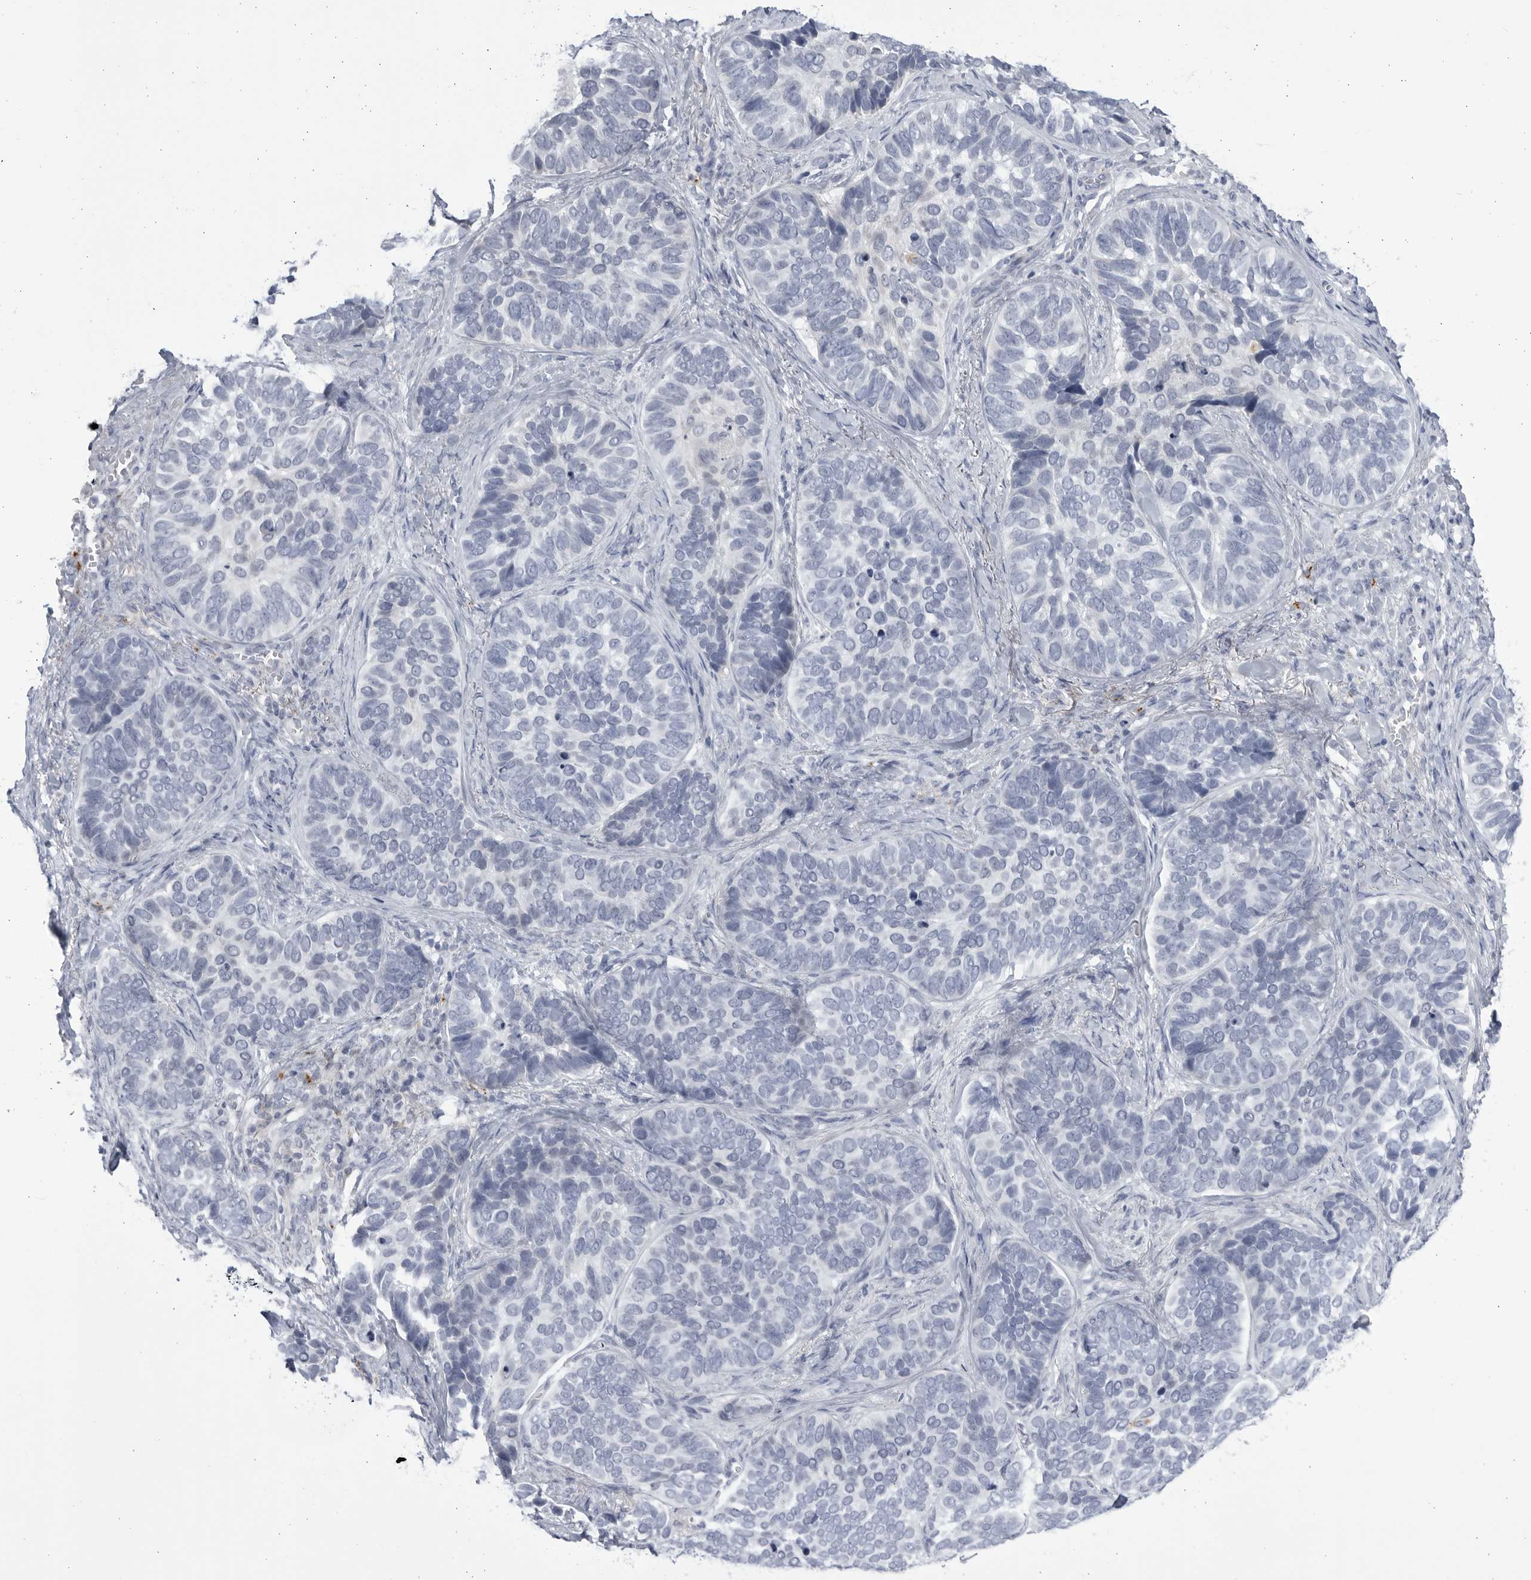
{"staining": {"intensity": "negative", "quantity": "none", "location": "none"}, "tissue": "skin cancer", "cell_type": "Tumor cells", "image_type": "cancer", "snomed": [{"axis": "morphology", "description": "Basal cell carcinoma"}, {"axis": "topography", "description": "Skin"}], "caption": "Immunohistochemical staining of human skin cancer (basal cell carcinoma) exhibits no significant positivity in tumor cells. (DAB (3,3'-diaminobenzidine) IHC with hematoxylin counter stain).", "gene": "CCDC181", "patient": {"sex": "male", "age": 62}}